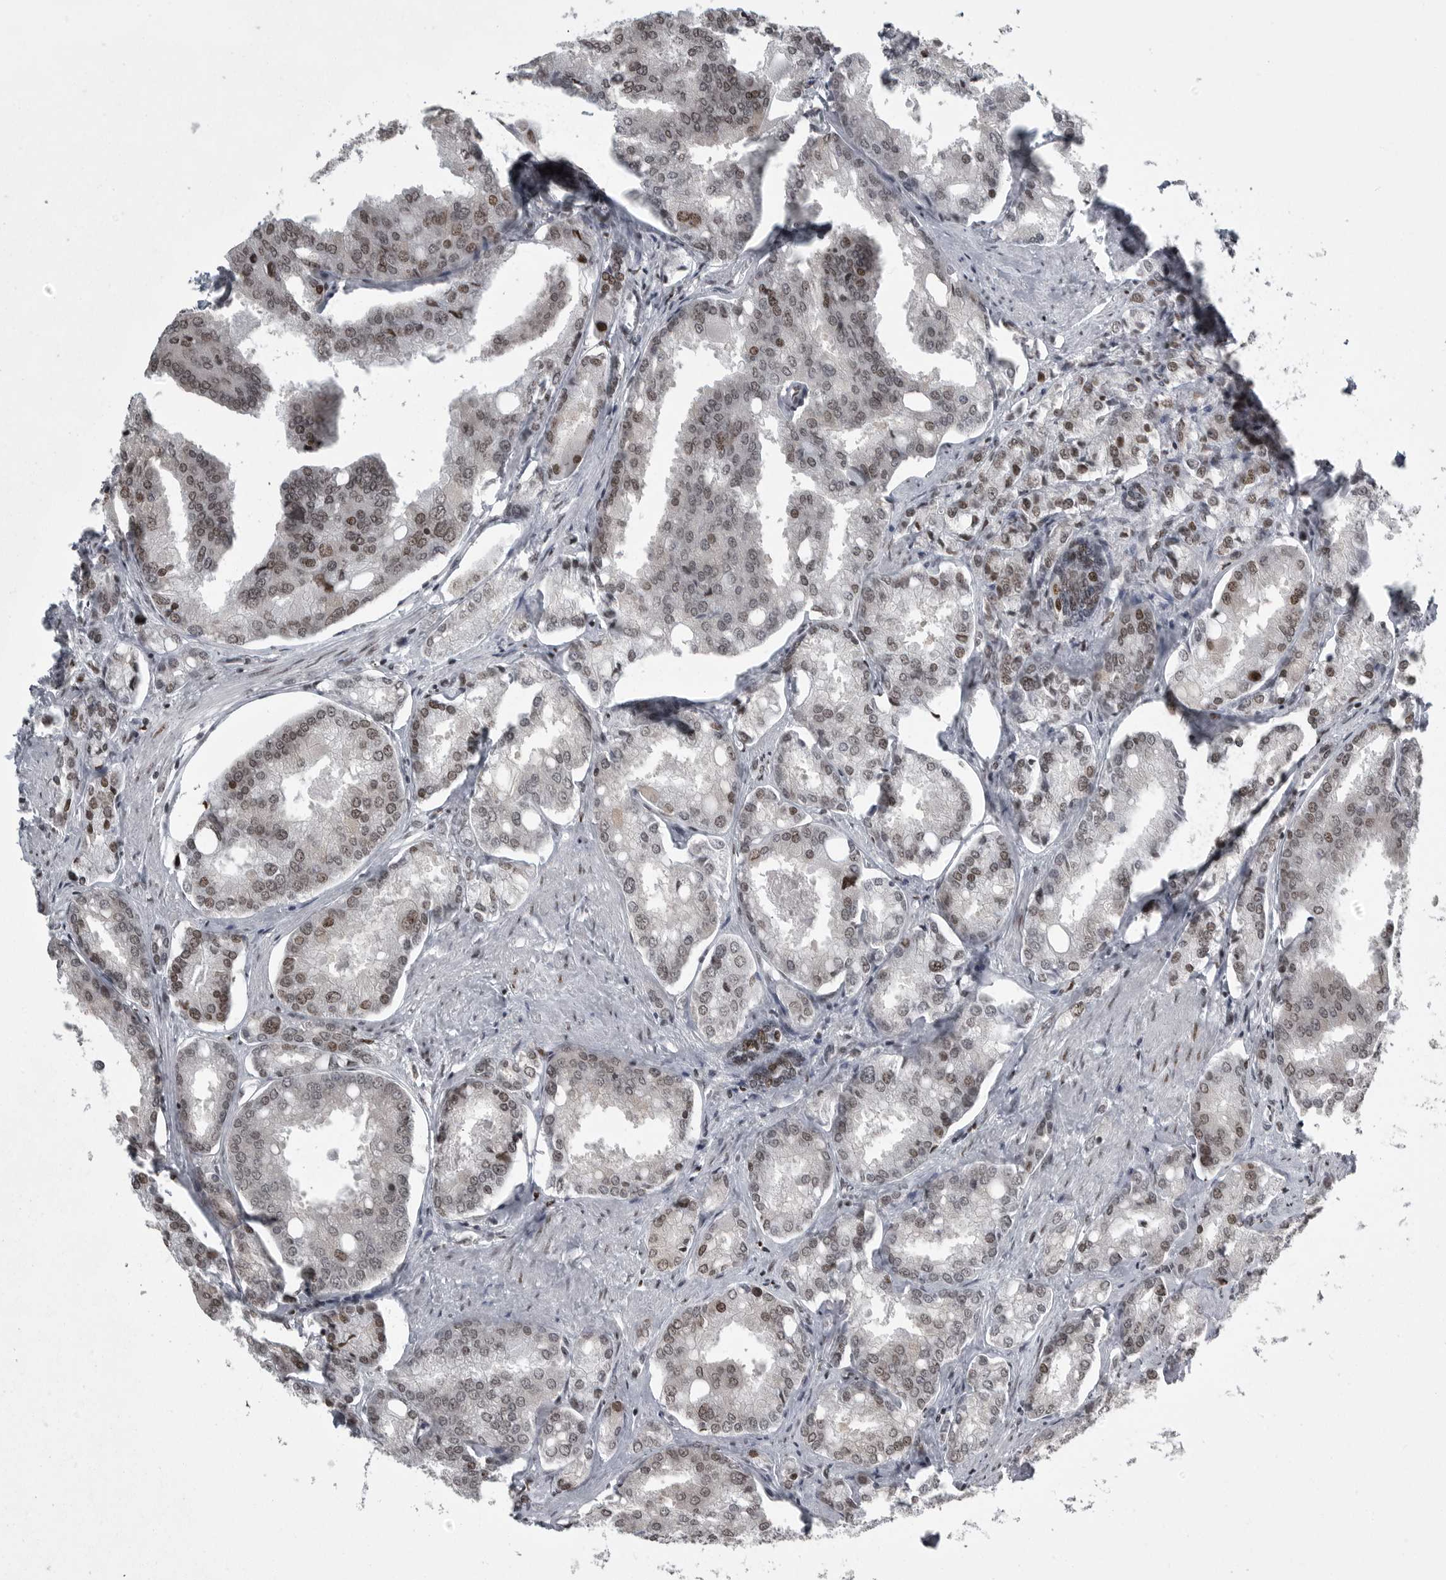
{"staining": {"intensity": "weak", "quantity": "25%-75%", "location": "nuclear"}, "tissue": "prostate cancer", "cell_type": "Tumor cells", "image_type": "cancer", "snomed": [{"axis": "morphology", "description": "Adenocarcinoma, High grade"}, {"axis": "topography", "description": "Prostate"}], "caption": "There is low levels of weak nuclear staining in tumor cells of prostate adenocarcinoma (high-grade), as demonstrated by immunohistochemical staining (brown color).", "gene": "YAF2", "patient": {"sex": "male", "age": 50}}